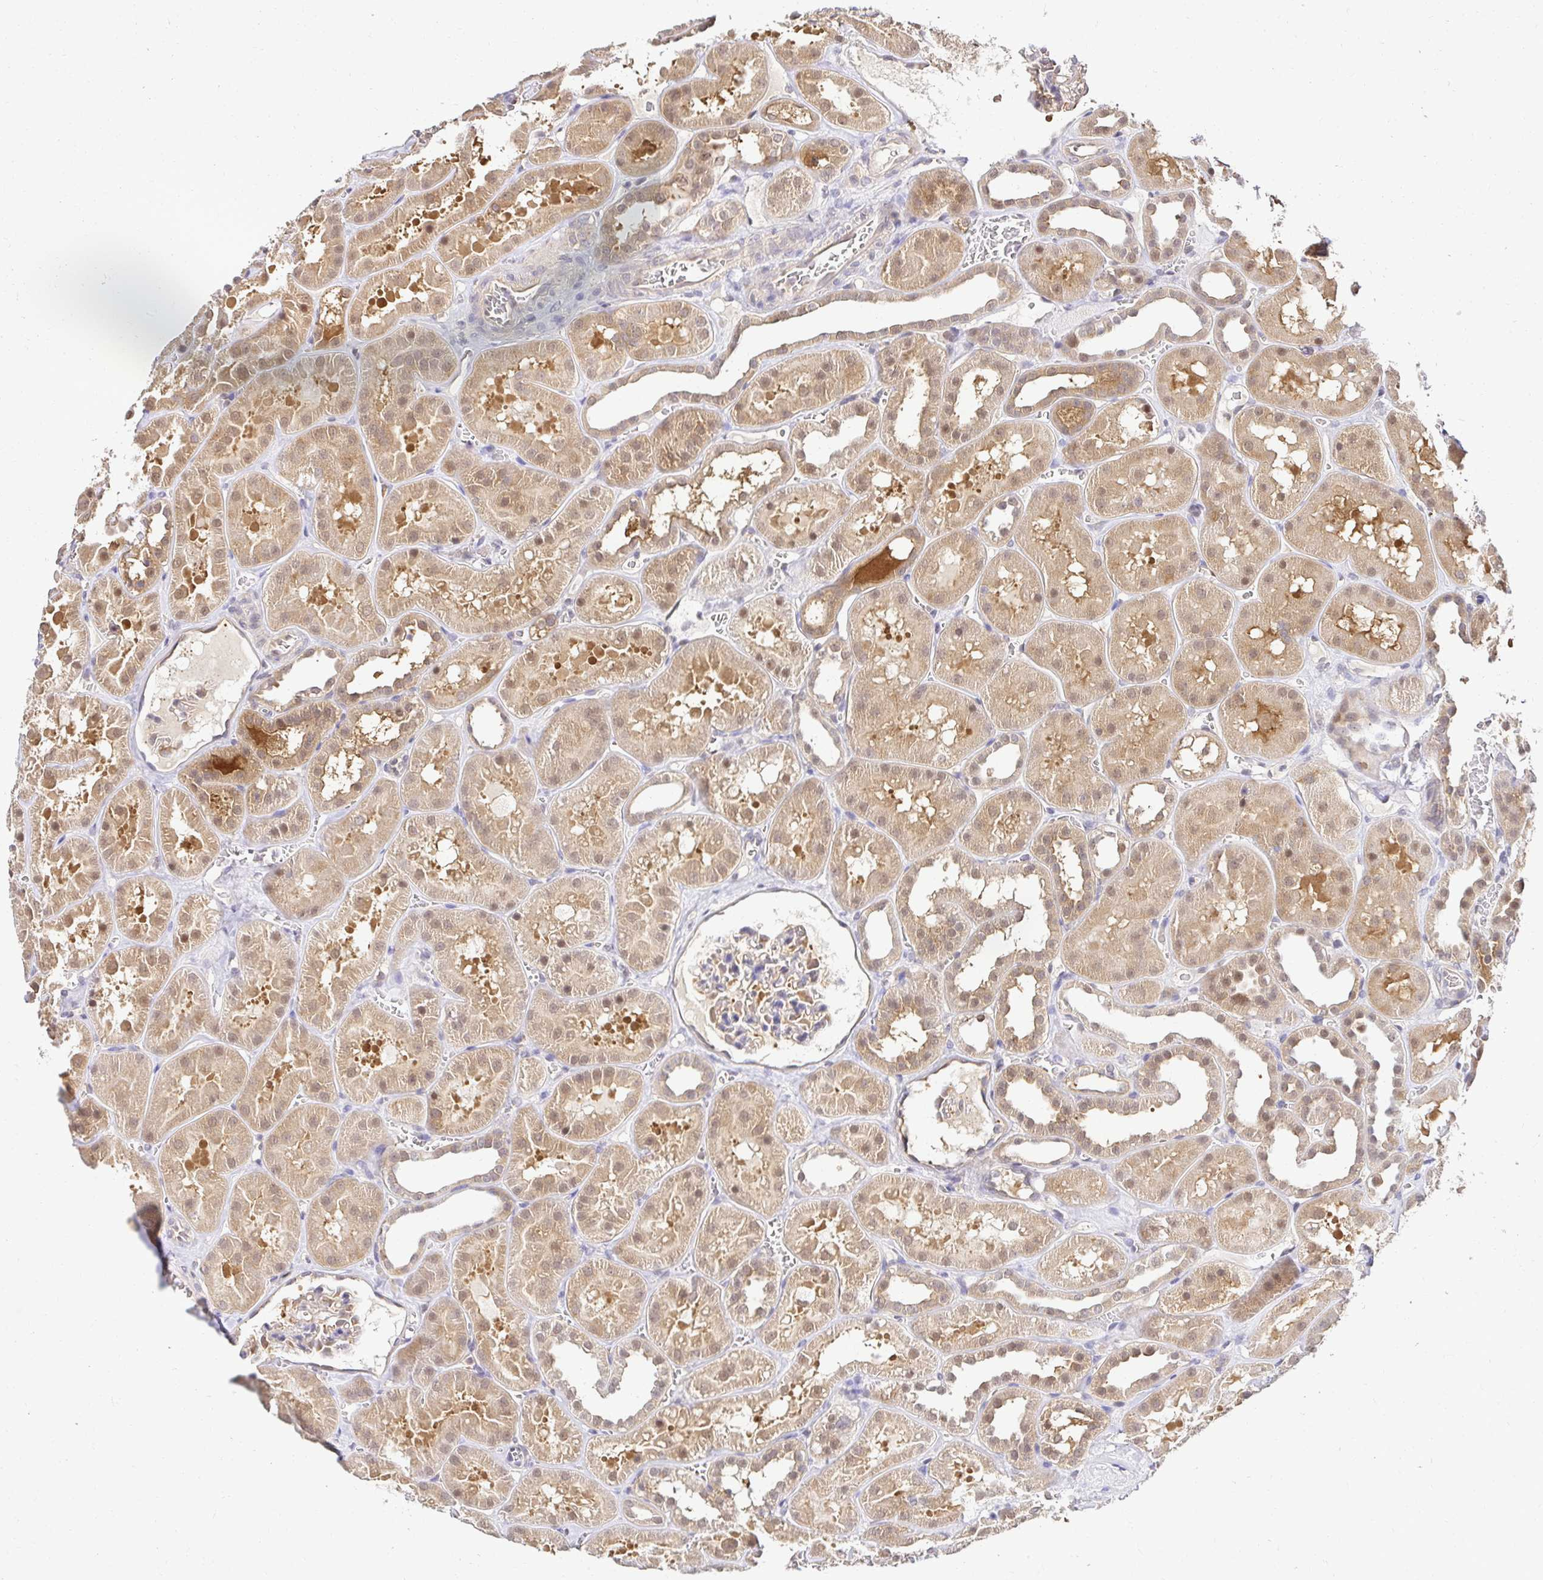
{"staining": {"intensity": "moderate", "quantity": "<25%", "location": "cytoplasmic/membranous,nuclear"}, "tissue": "kidney", "cell_type": "Cells in glomeruli", "image_type": "normal", "snomed": [{"axis": "morphology", "description": "Normal tissue, NOS"}, {"axis": "topography", "description": "Kidney"}], "caption": "A micrograph of human kidney stained for a protein demonstrates moderate cytoplasmic/membranous,nuclear brown staining in cells in glomeruli. (DAB (3,3'-diaminobenzidine) IHC, brown staining for protein, blue staining for nuclei).", "gene": "PSMA4", "patient": {"sex": "female", "age": 41}}